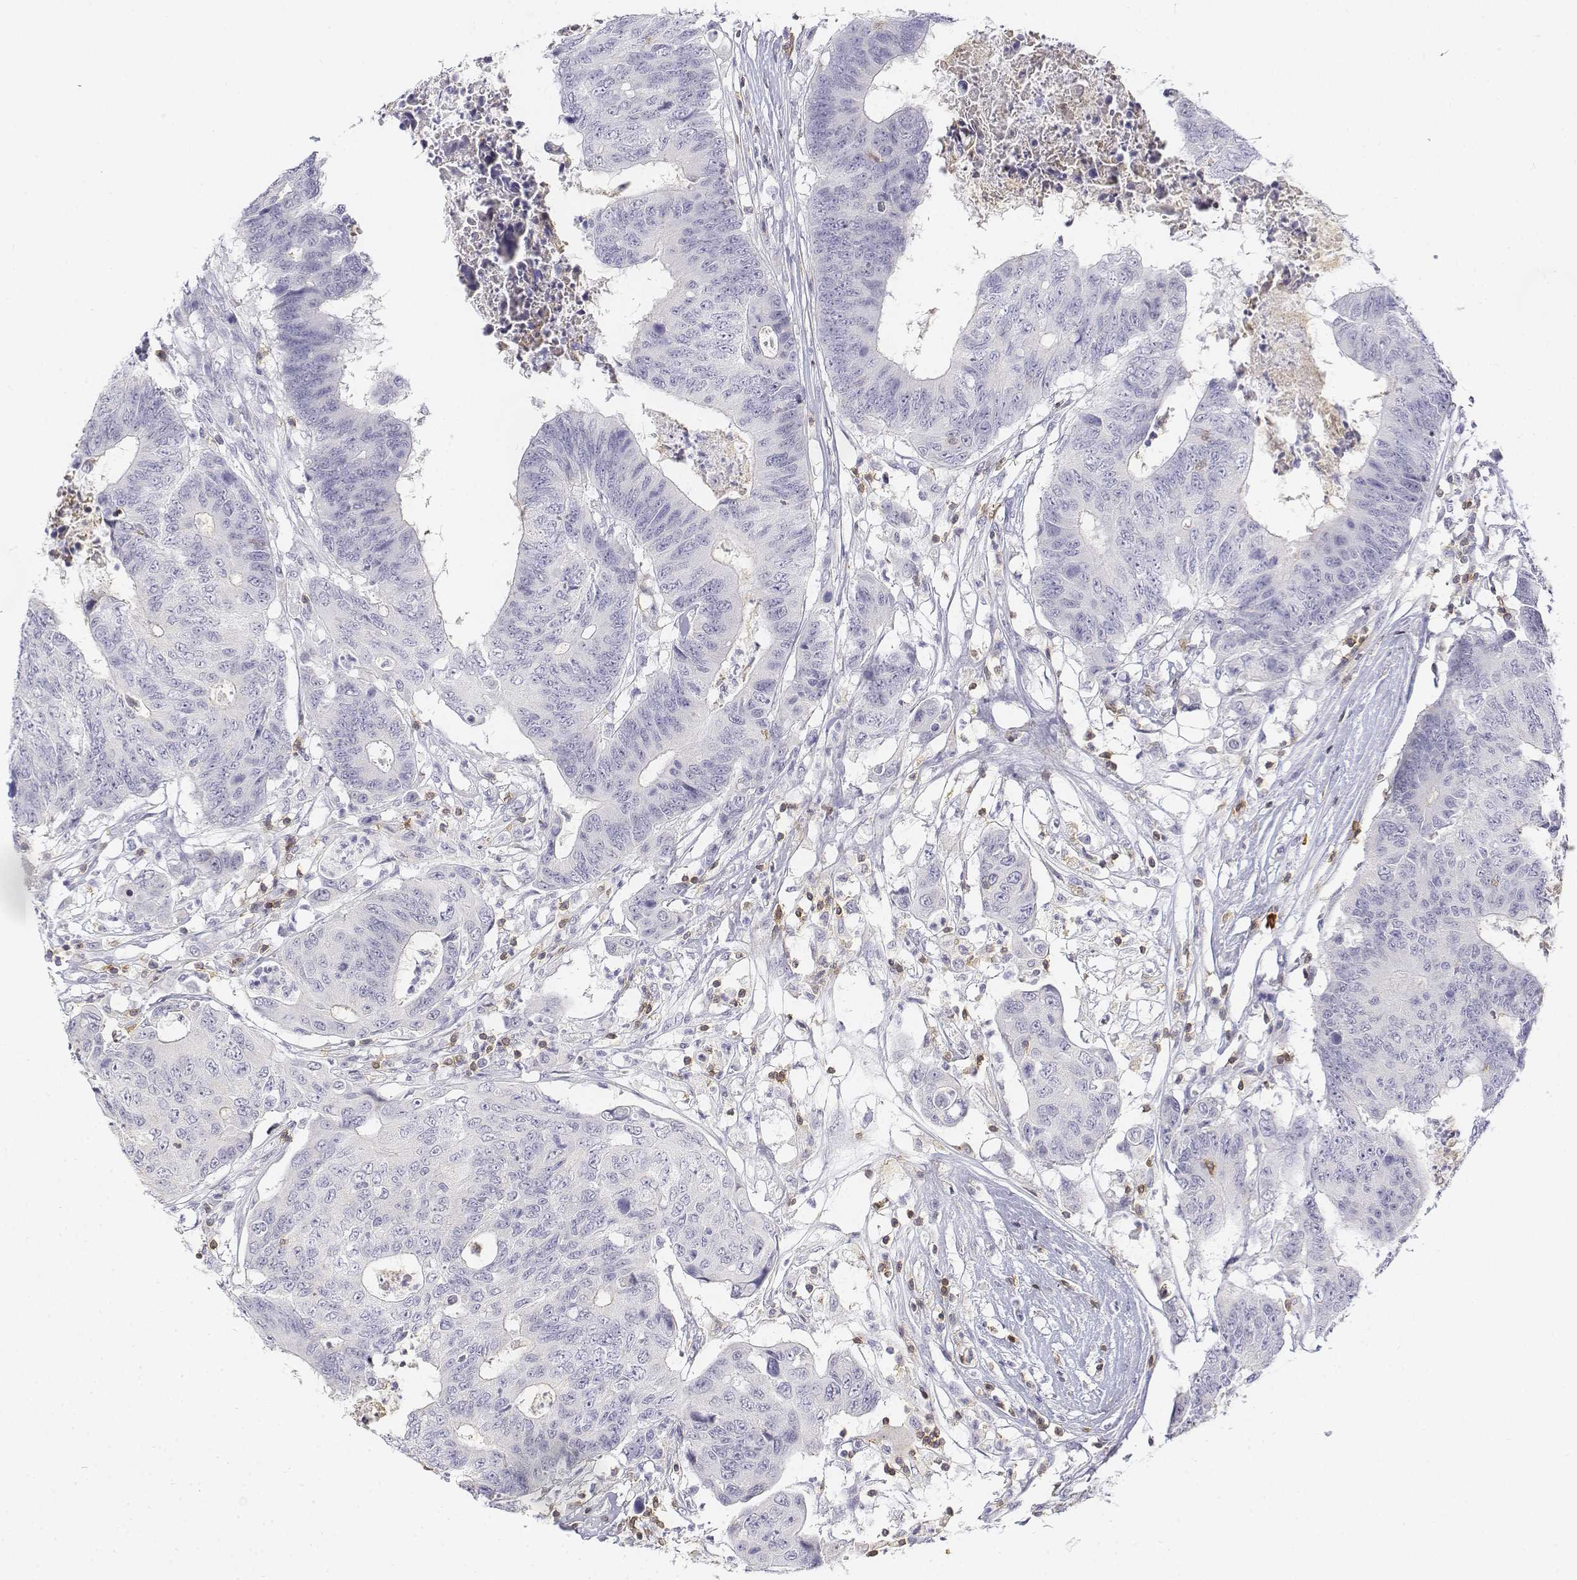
{"staining": {"intensity": "negative", "quantity": "none", "location": "none"}, "tissue": "colorectal cancer", "cell_type": "Tumor cells", "image_type": "cancer", "snomed": [{"axis": "morphology", "description": "Adenocarcinoma, NOS"}, {"axis": "topography", "description": "Colon"}], "caption": "A photomicrograph of colorectal adenocarcinoma stained for a protein reveals no brown staining in tumor cells.", "gene": "CD3E", "patient": {"sex": "female", "age": 48}}